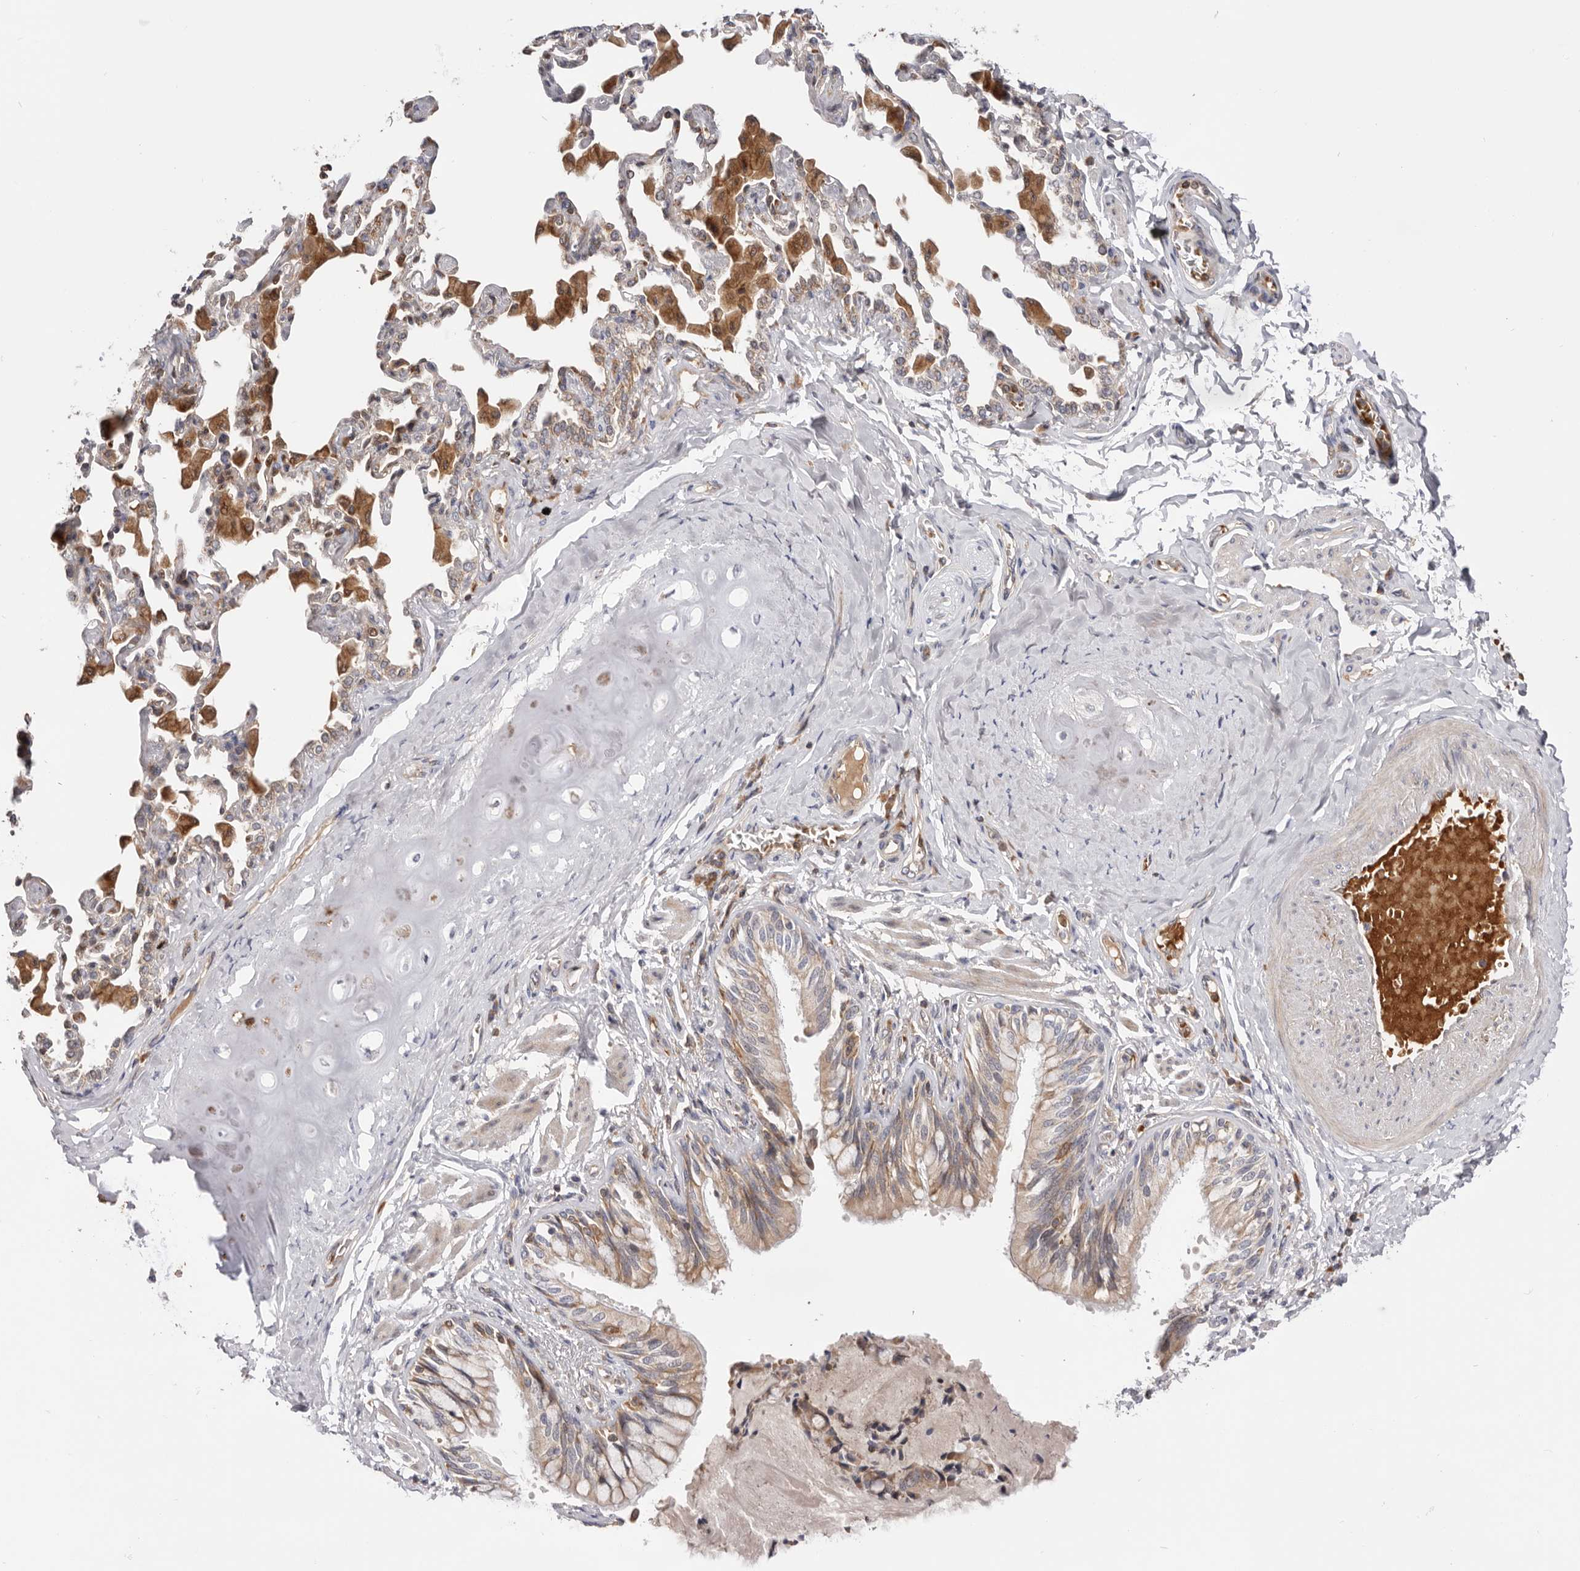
{"staining": {"intensity": "moderate", "quantity": ">75%", "location": "cytoplasmic/membranous"}, "tissue": "bronchus", "cell_type": "Respiratory epithelial cells", "image_type": "normal", "snomed": [{"axis": "morphology", "description": "Normal tissue, NOS"}, {"axis": "morphology", "description": "Inflammation, NOS"}, {"axis": "topography", "description": "Lung"}], "caption": "The photomicrograph reveals staining of unremarkable bronchus, revealing moderate cytoplasmic/membranous protein expression (brown color) within respiratory epithelial cells.", "gene": "RNF213", "patient": {"sex": "female", "age": 46}}